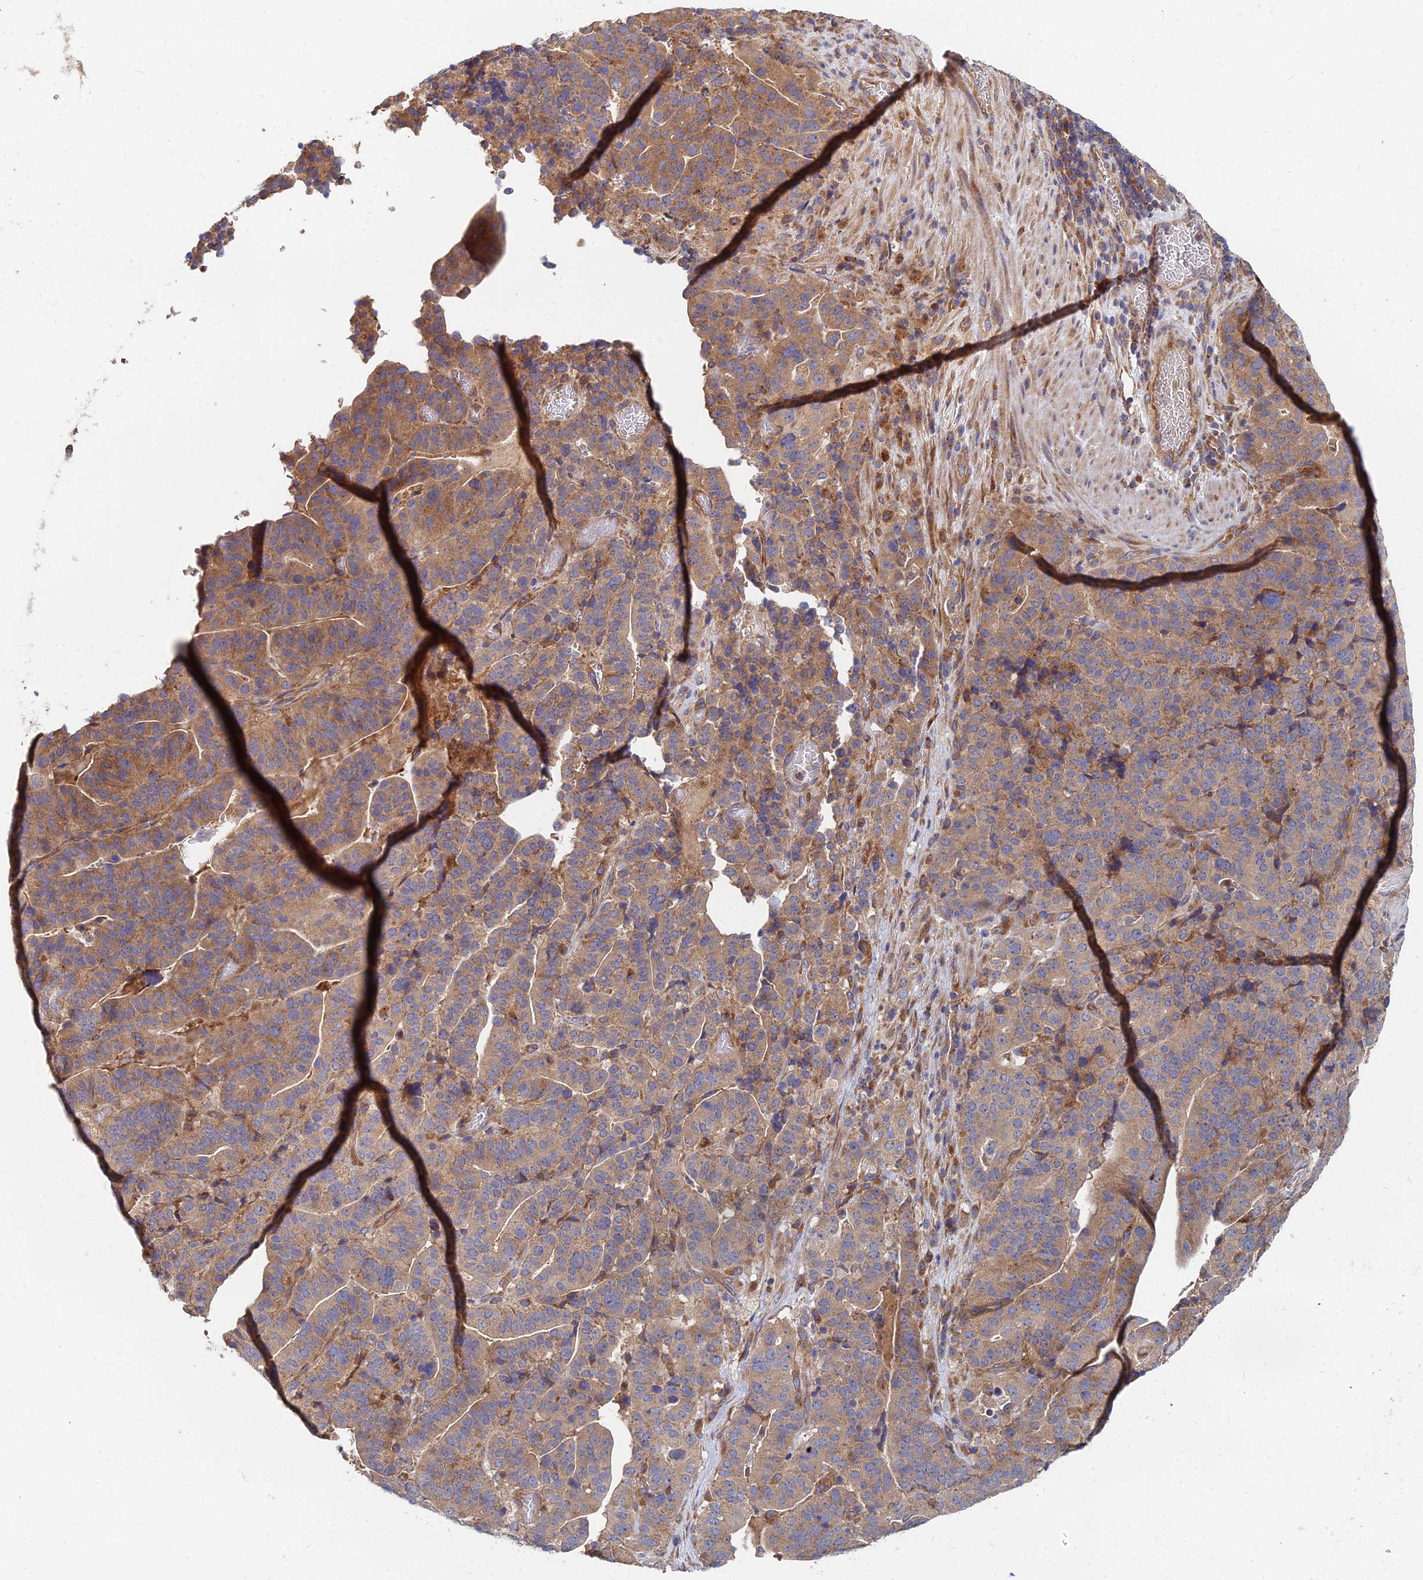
{"staining": {"intensity": "moderate", "quantity": ">75%", "location": "cytoplasmic/membranous"}, "tissue": "stomach cancer", "cell_type": "Tumor cells", "image_type": "cancer", "snomed": [{"axis": "morphology", "description": "Adenocarcinoma, NOS"}, {"axis": "topography", "description": "Stomach"}], "caption": "Stomach cancer (adenocarcinoma) stained for a protein demonstrates moderate cytoplasmic/membranous positivity in tumor cells. Immunohistochemistry (ihc) stains the protein in brown and the nuclei are stained blue.", "gene": "CCZ1", "patient": {"sex": "male", "age": 48}}